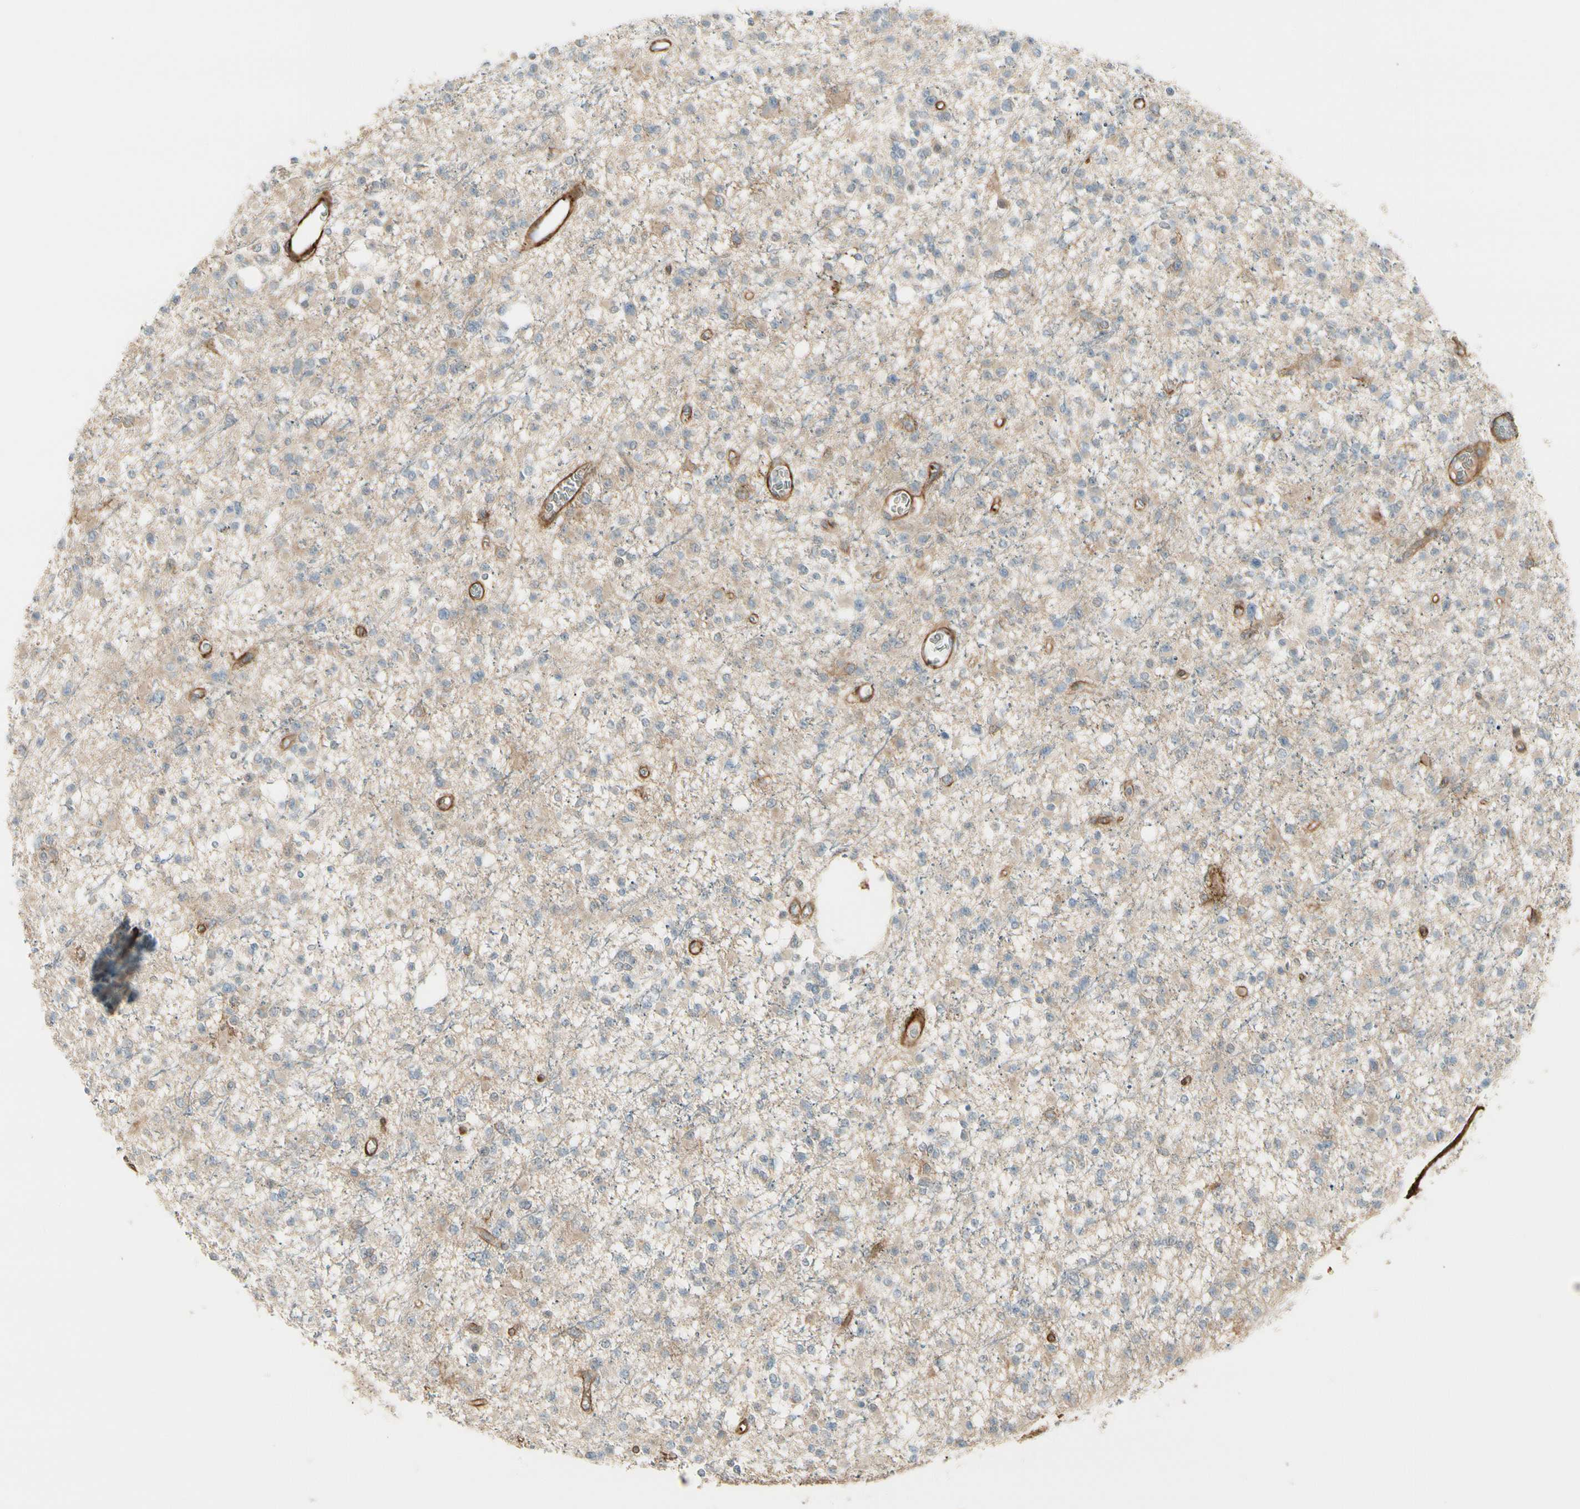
{"staining": {"intensity": "negative", "quantity": "none", "location": "none"}, "tissue": "glioma", "cell_type": "Tumor cells", "image_type": "cancer", "snomed": [{"axis": "morphology", "description": "Glioma, malignant, Low grade"}, {"axis": "topography", "description": "Brain"}], "caption": "Glioma was stained to show a protein in brown. There is no significant staining in tumor cells.", "gene": "MCAM", "patient": {"sex": "female", "age": 22}}